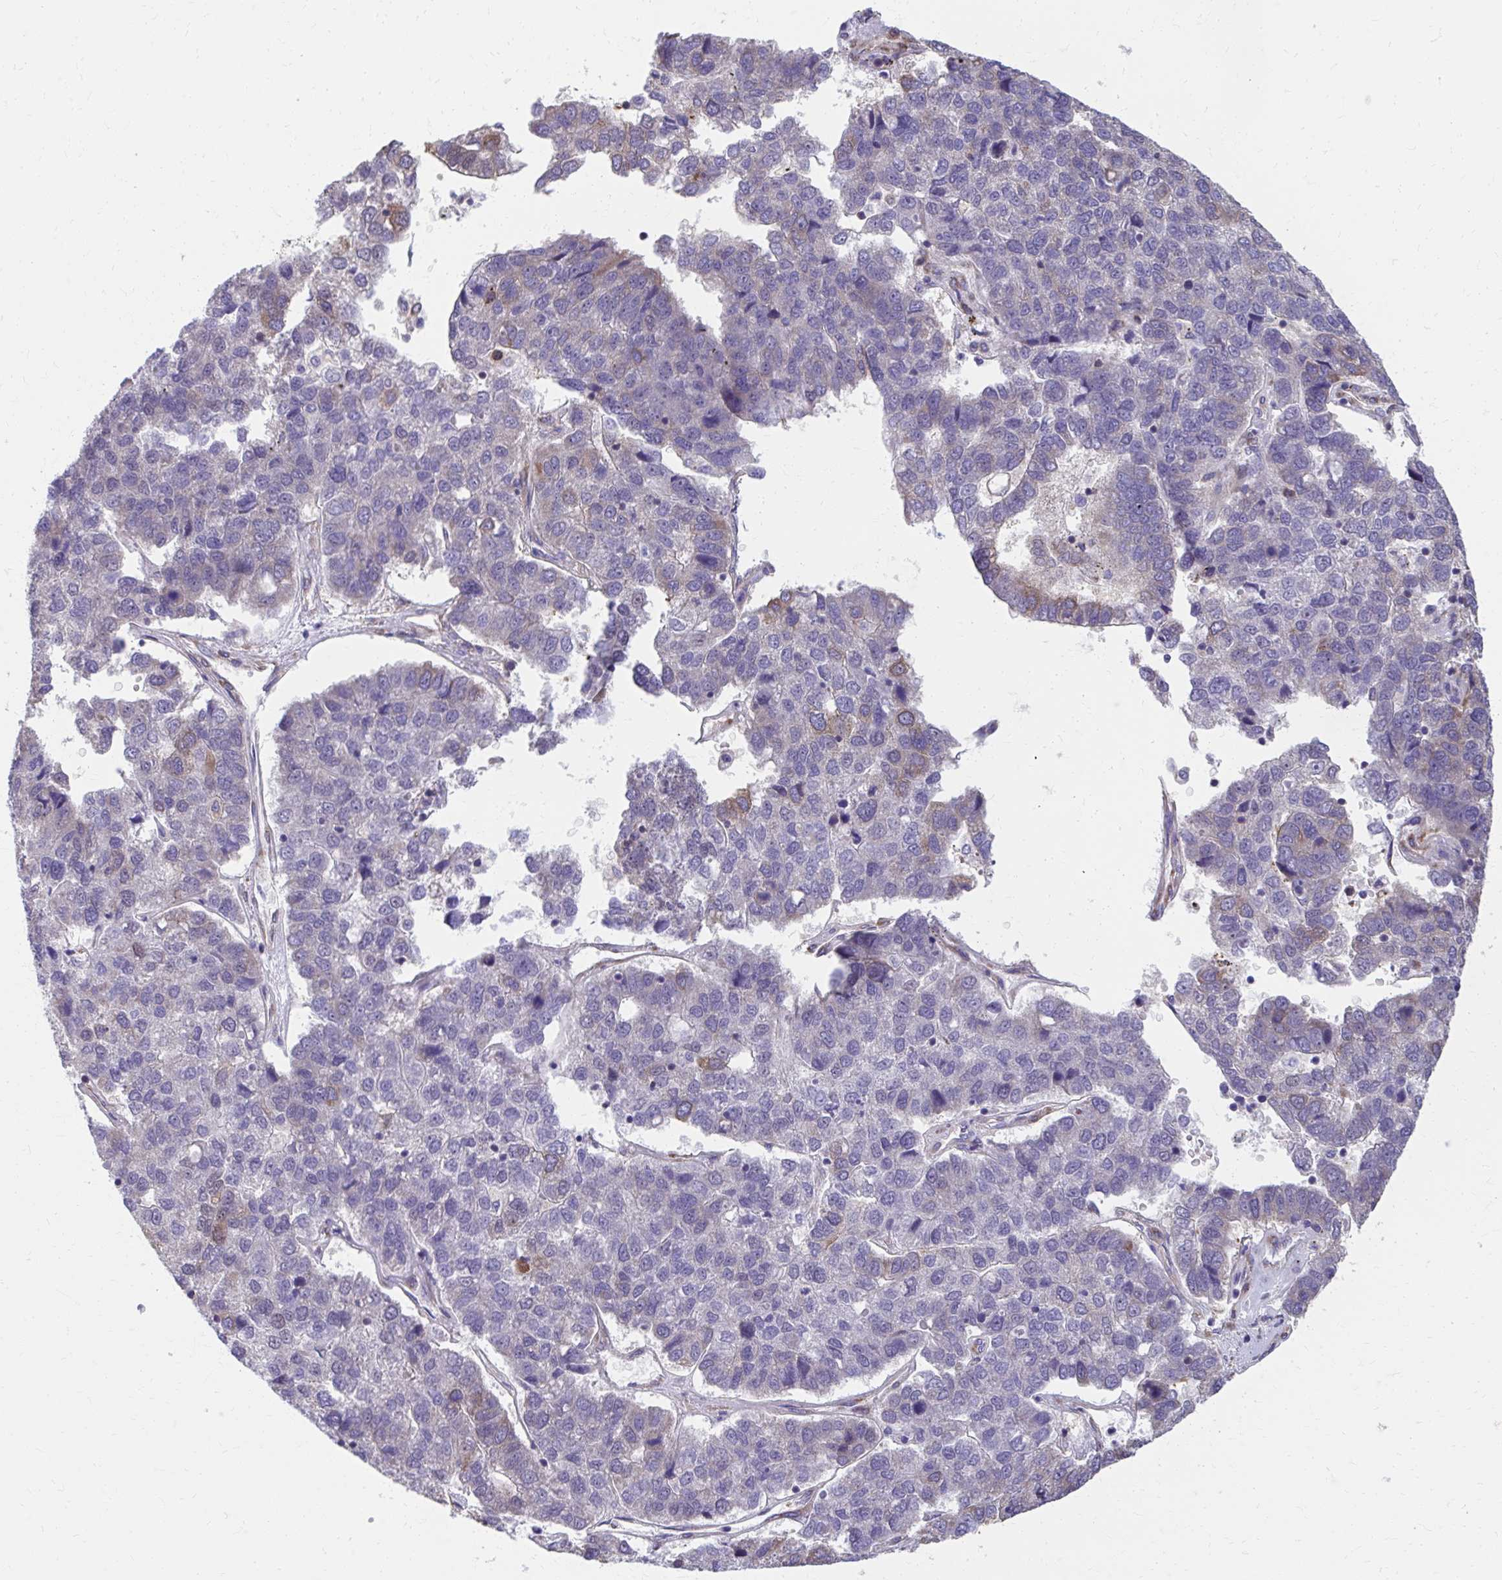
{"staining": {"intensity": "weak", "quantity": "<25%", "location": "cytoplasmic/membranous"}, "tissue": "pancreatic cancer", "cell_type": "Tumor cells", "image_type": "cancer", "snomed": [{"axis": "morphology", "description": "Adenocarcinoma, NOS"}, {"axis": "topography", "description": "Pancreas"}], "caption": "This is a image of IHC staining of adenocarcinoma (pancreatic), which shows no staining in tumor cells.", "gene": "ZNF778", "patient": {"sex": "female", "age": 61}}